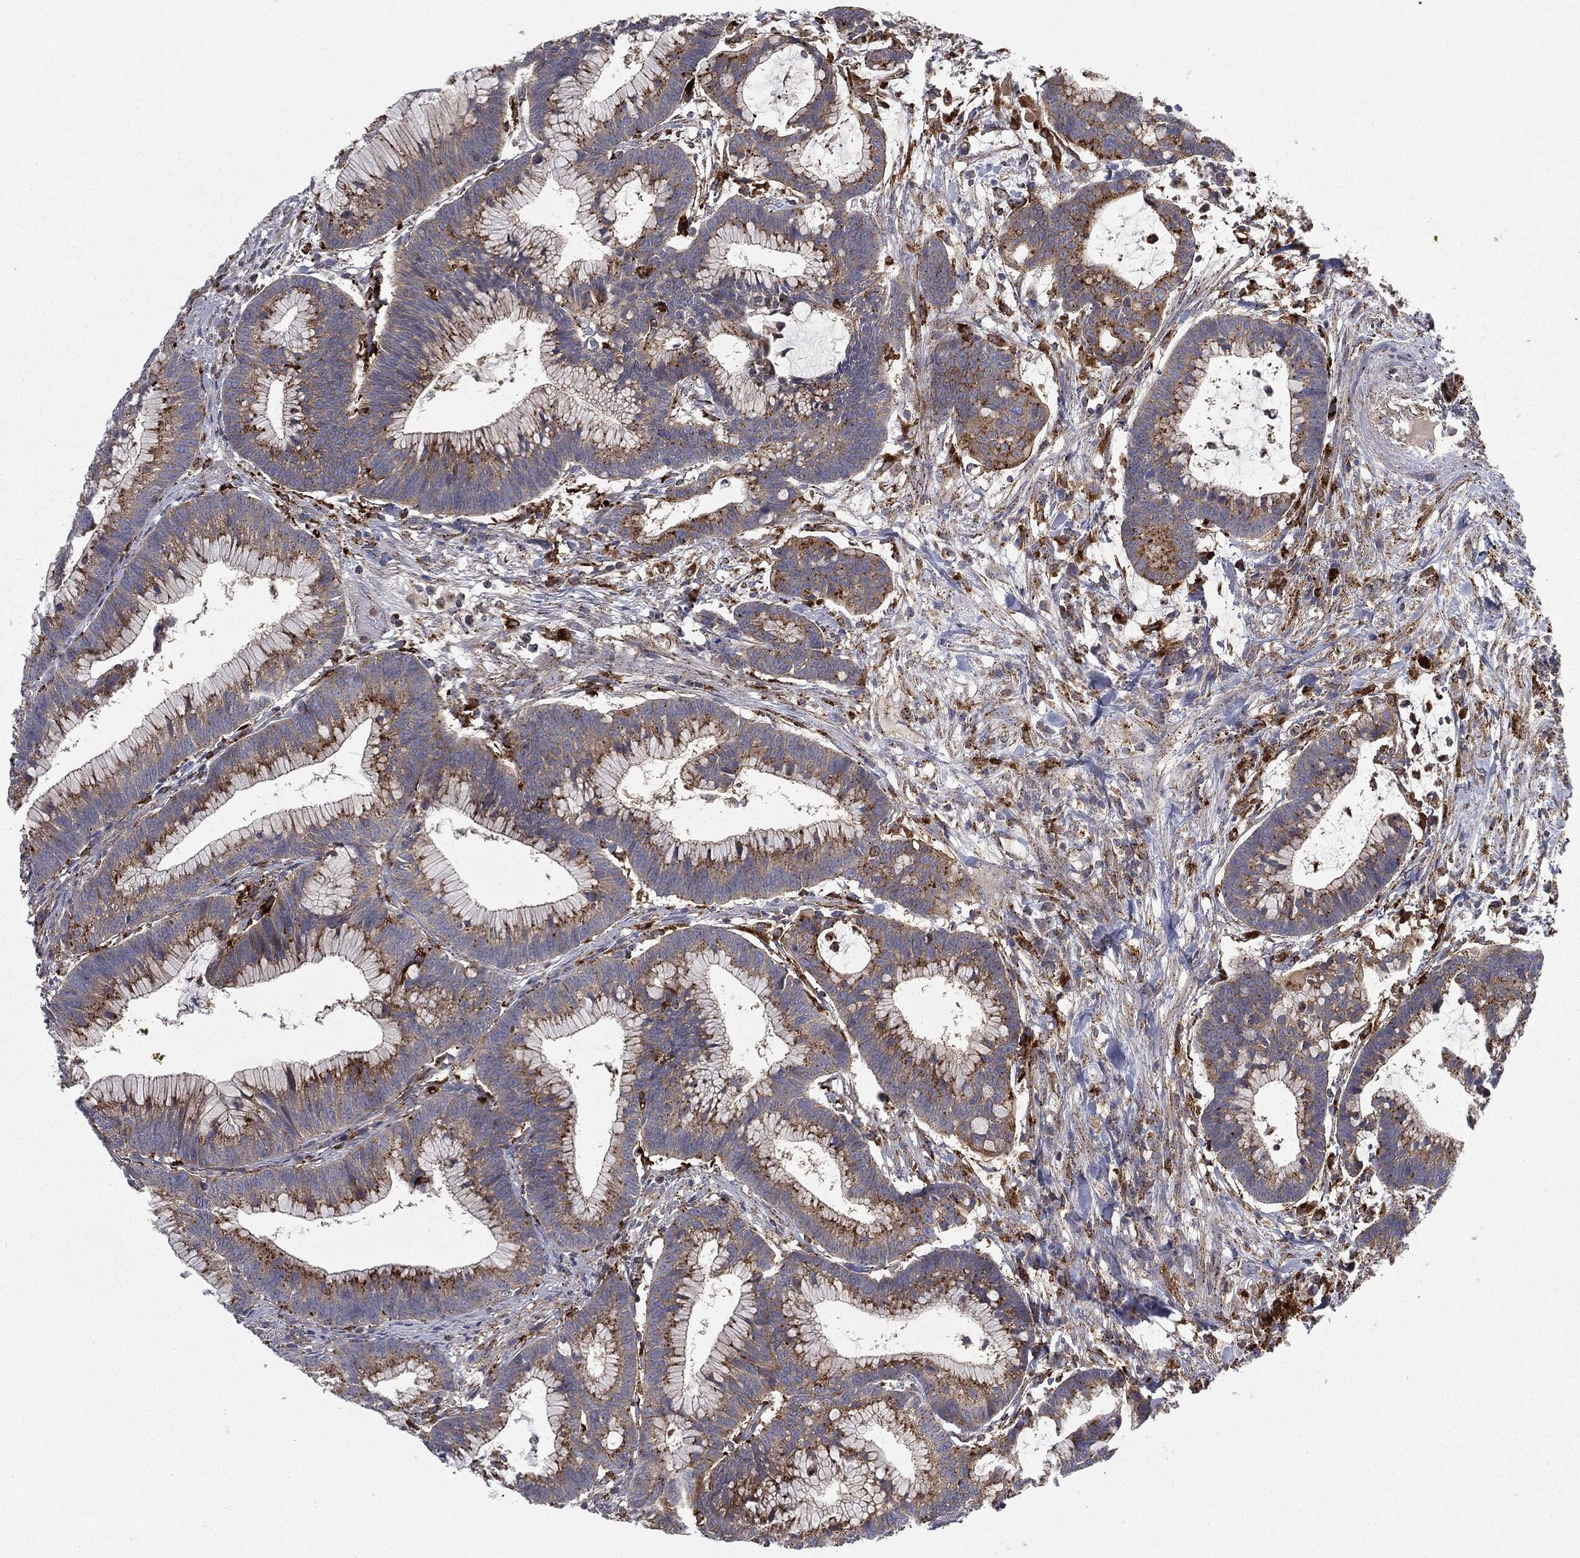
{"staining": {"intensity": "strong", "quantity": "<25%", "location": "cytoplasmic/membranous"}, "tissue": "colorectal cancer", "cell_type": "Tumor cells", "image_type": "cancer", "snomed": [{"axis": "morphology", "description": "Adenocarcinoma, NOS"}, {"axis": "topography", "description": "Colon"}], "caption": "Protein staining of colorectal cancer (adenocarcinoma) tissue shows strong cytoplasmic/membranous positivity in approximately <25% of tumor cells.", "gene": "CTSA", "patient": {"sex": "female", "age": 78}}